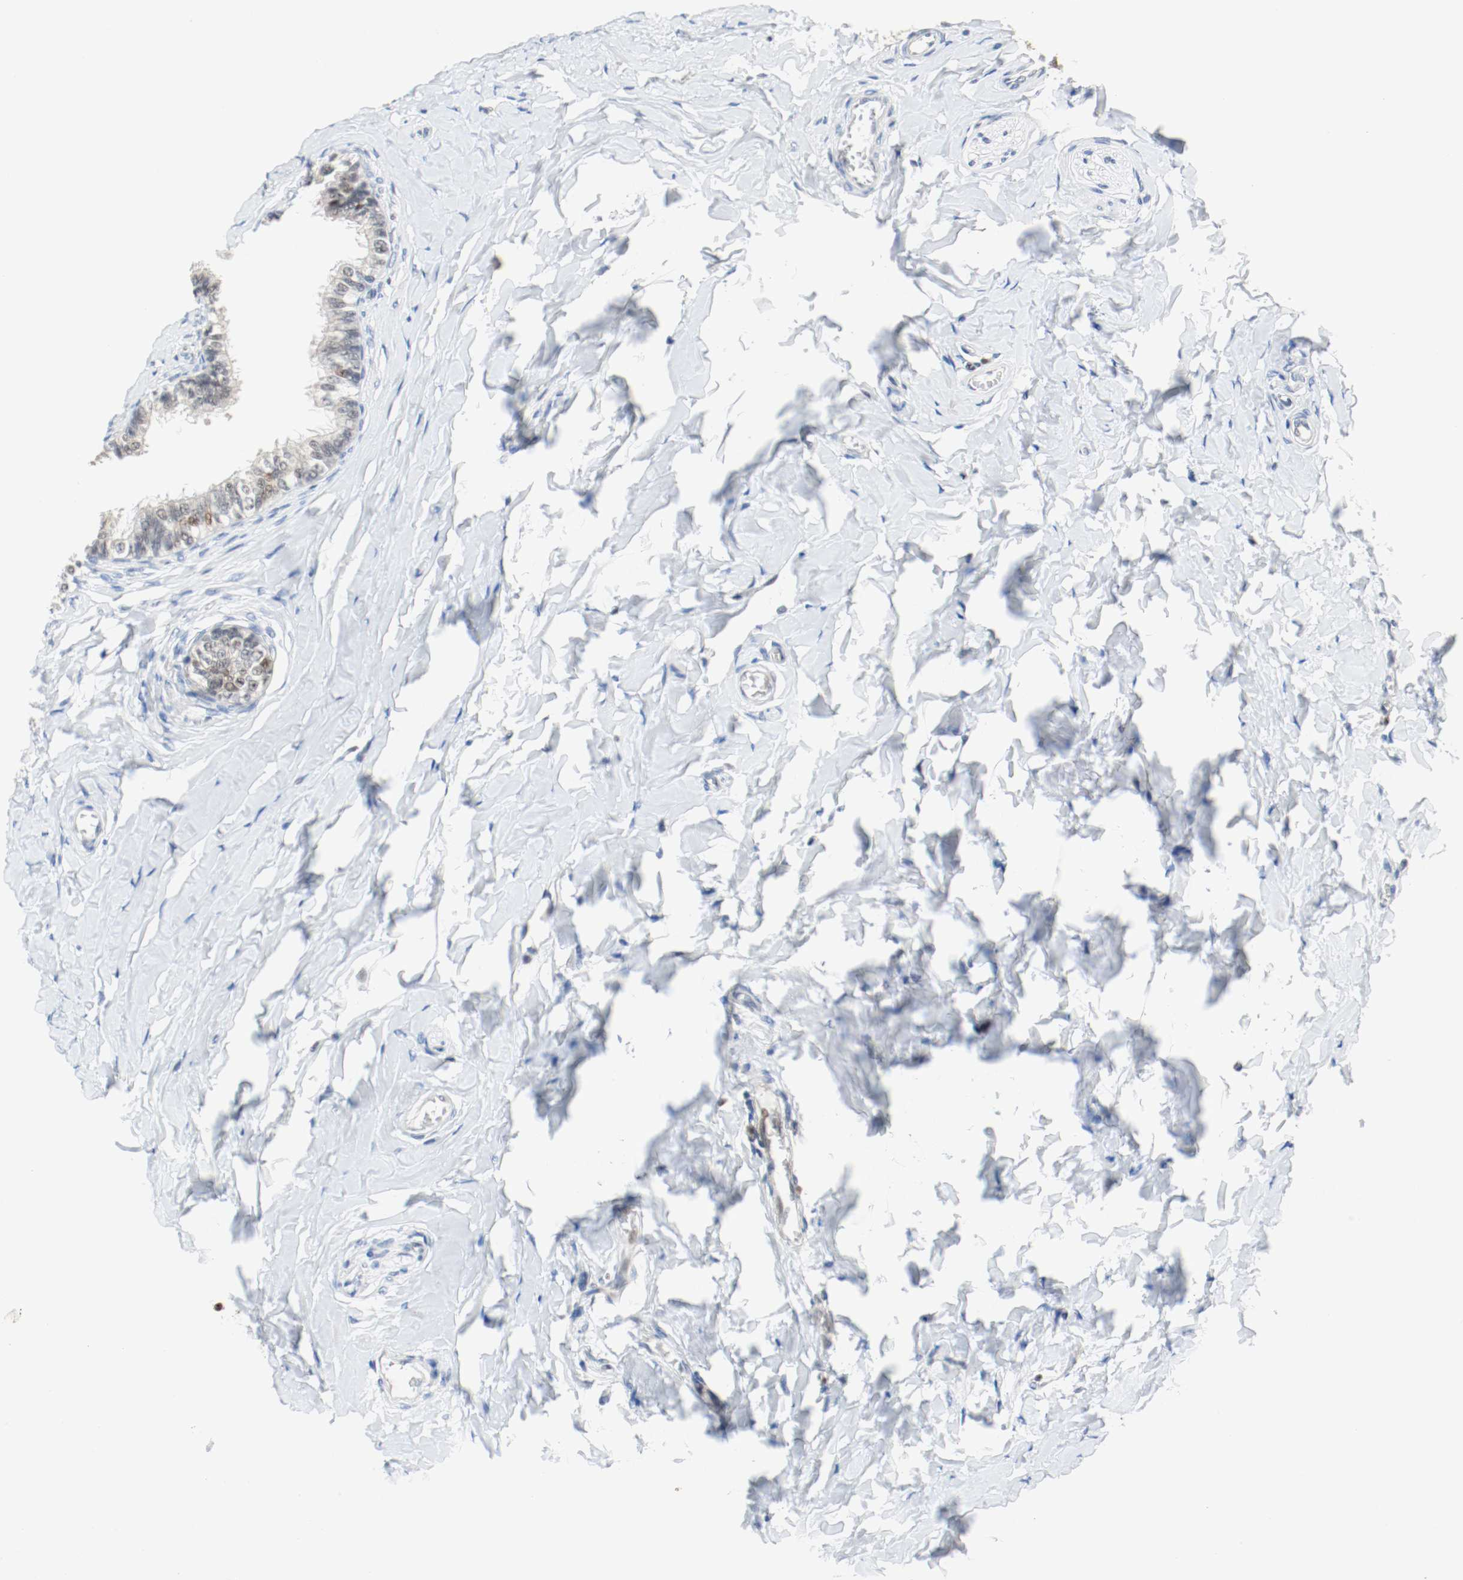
{"staining": {"intensity": "moderate", "quantity": ">75%", "location": "nuclear"}, "tissue": "epididymis", "cell_type": "Glandular cells", "image_type": "normal", "snomed": [{"axis": "morphology", "description": "Normal tissue, NOS"}, {"axis": "topography", "description": "Soft tissue"}, {"axis": "topography", "description": "Epididymis"}], "caption": "A high-resolution micrograph shows immunohistochemistry staining of normal epididymis, which shows moderate nuclear staining in about >75% of glandular cells. The protein of interest is shown in brown color, while the nuclei are stained blue.", "gene": "ASH1L", "patient": {"sex": "male", "age": 26}}